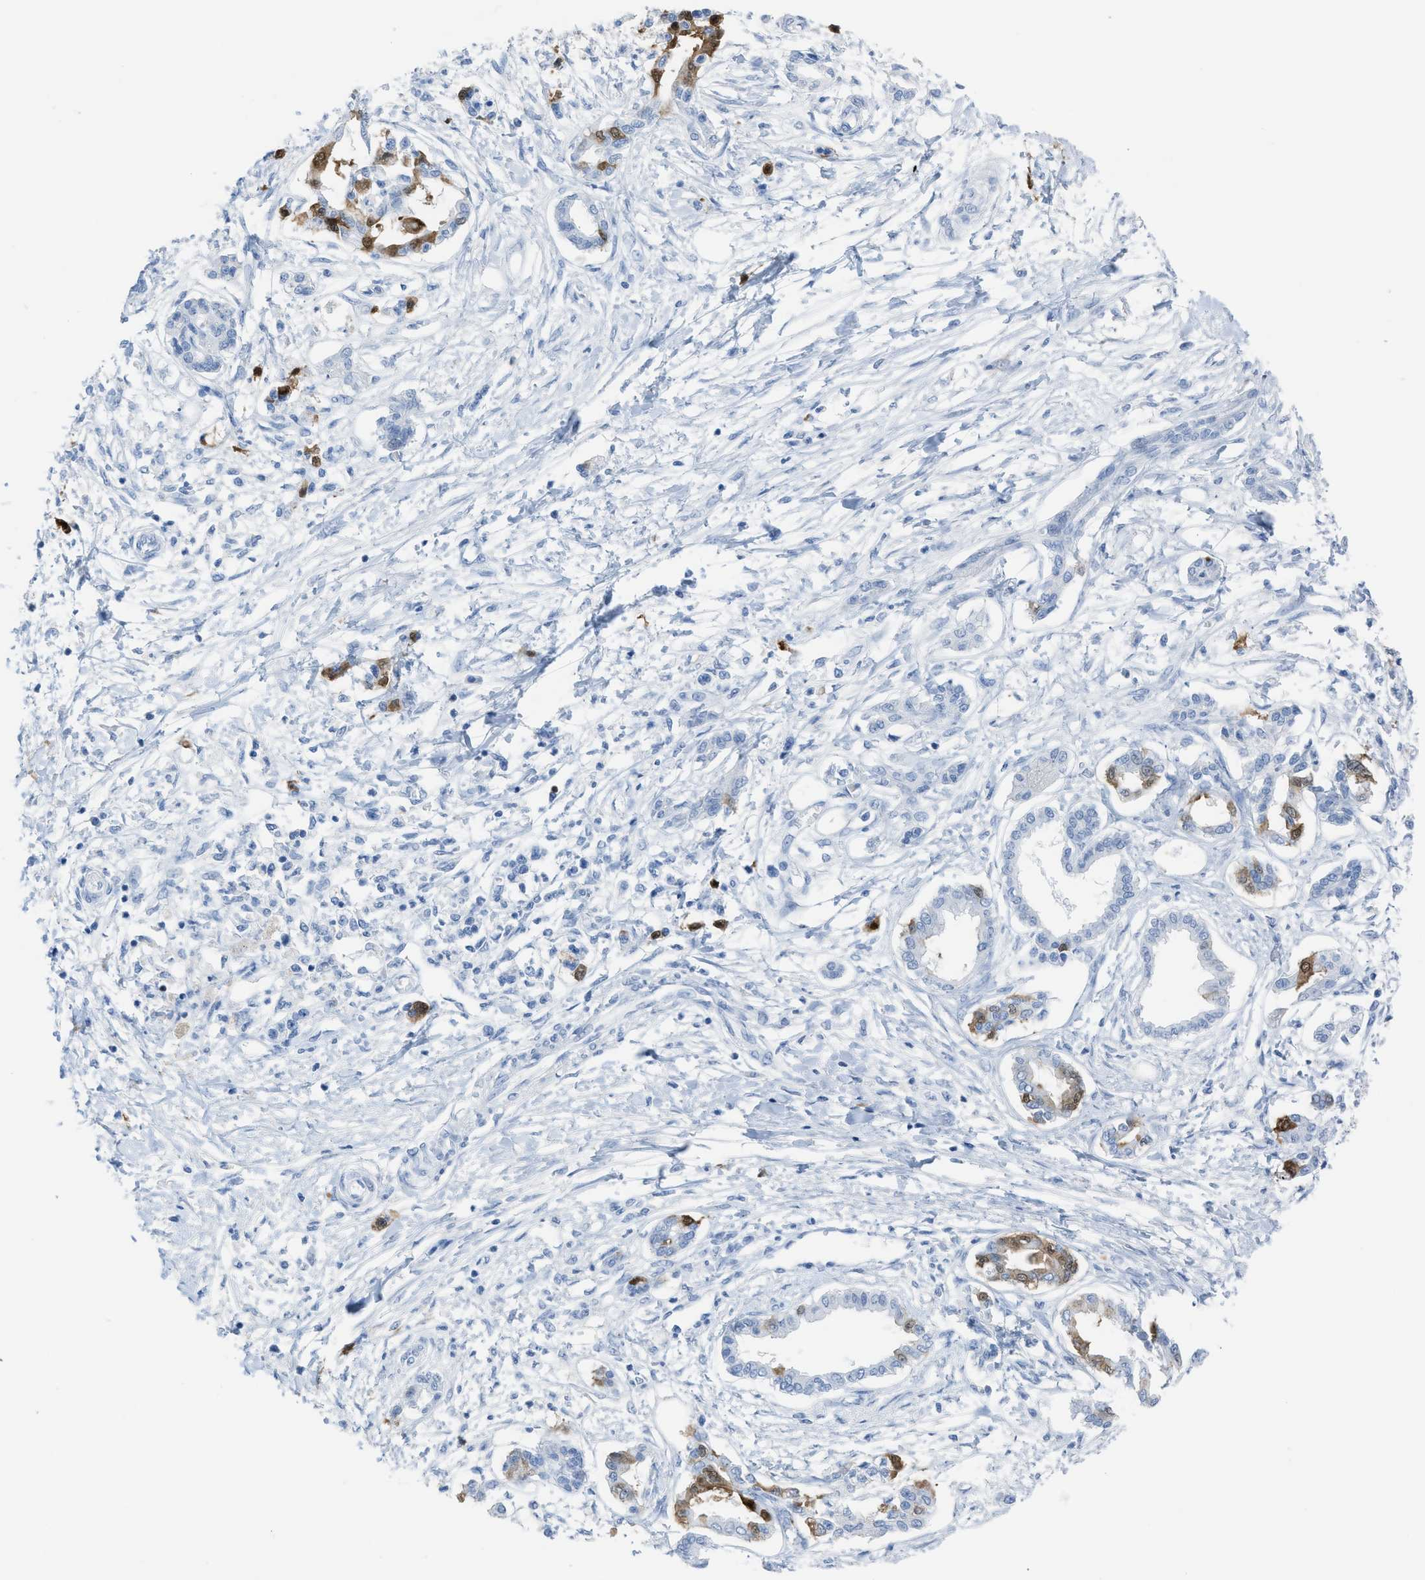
{"staining": {"intensity": "moderate", "quantity": "<25%", "location": "cytoplasmic/membranous,nuclear"}, "tissue": "pancreatic cancer", "cell_type": "Tumor cells", "image_type": "cancer", "snomed": [{"axis": "morphology", "description": "Adenocarcinoma, NOS"}, {"axis": "topography", "description": "Pancreas"}], "caption": "A high-resolution histopathology image shows IHC staining of adenocarcinoma (pancreatic), which reveals moderate cytoplasmic/membranous and nuclear positivity in approximately <25% of tumor cells.", "gene": "CDKN2A", "patient": {"sex": "male", "age": 56}}